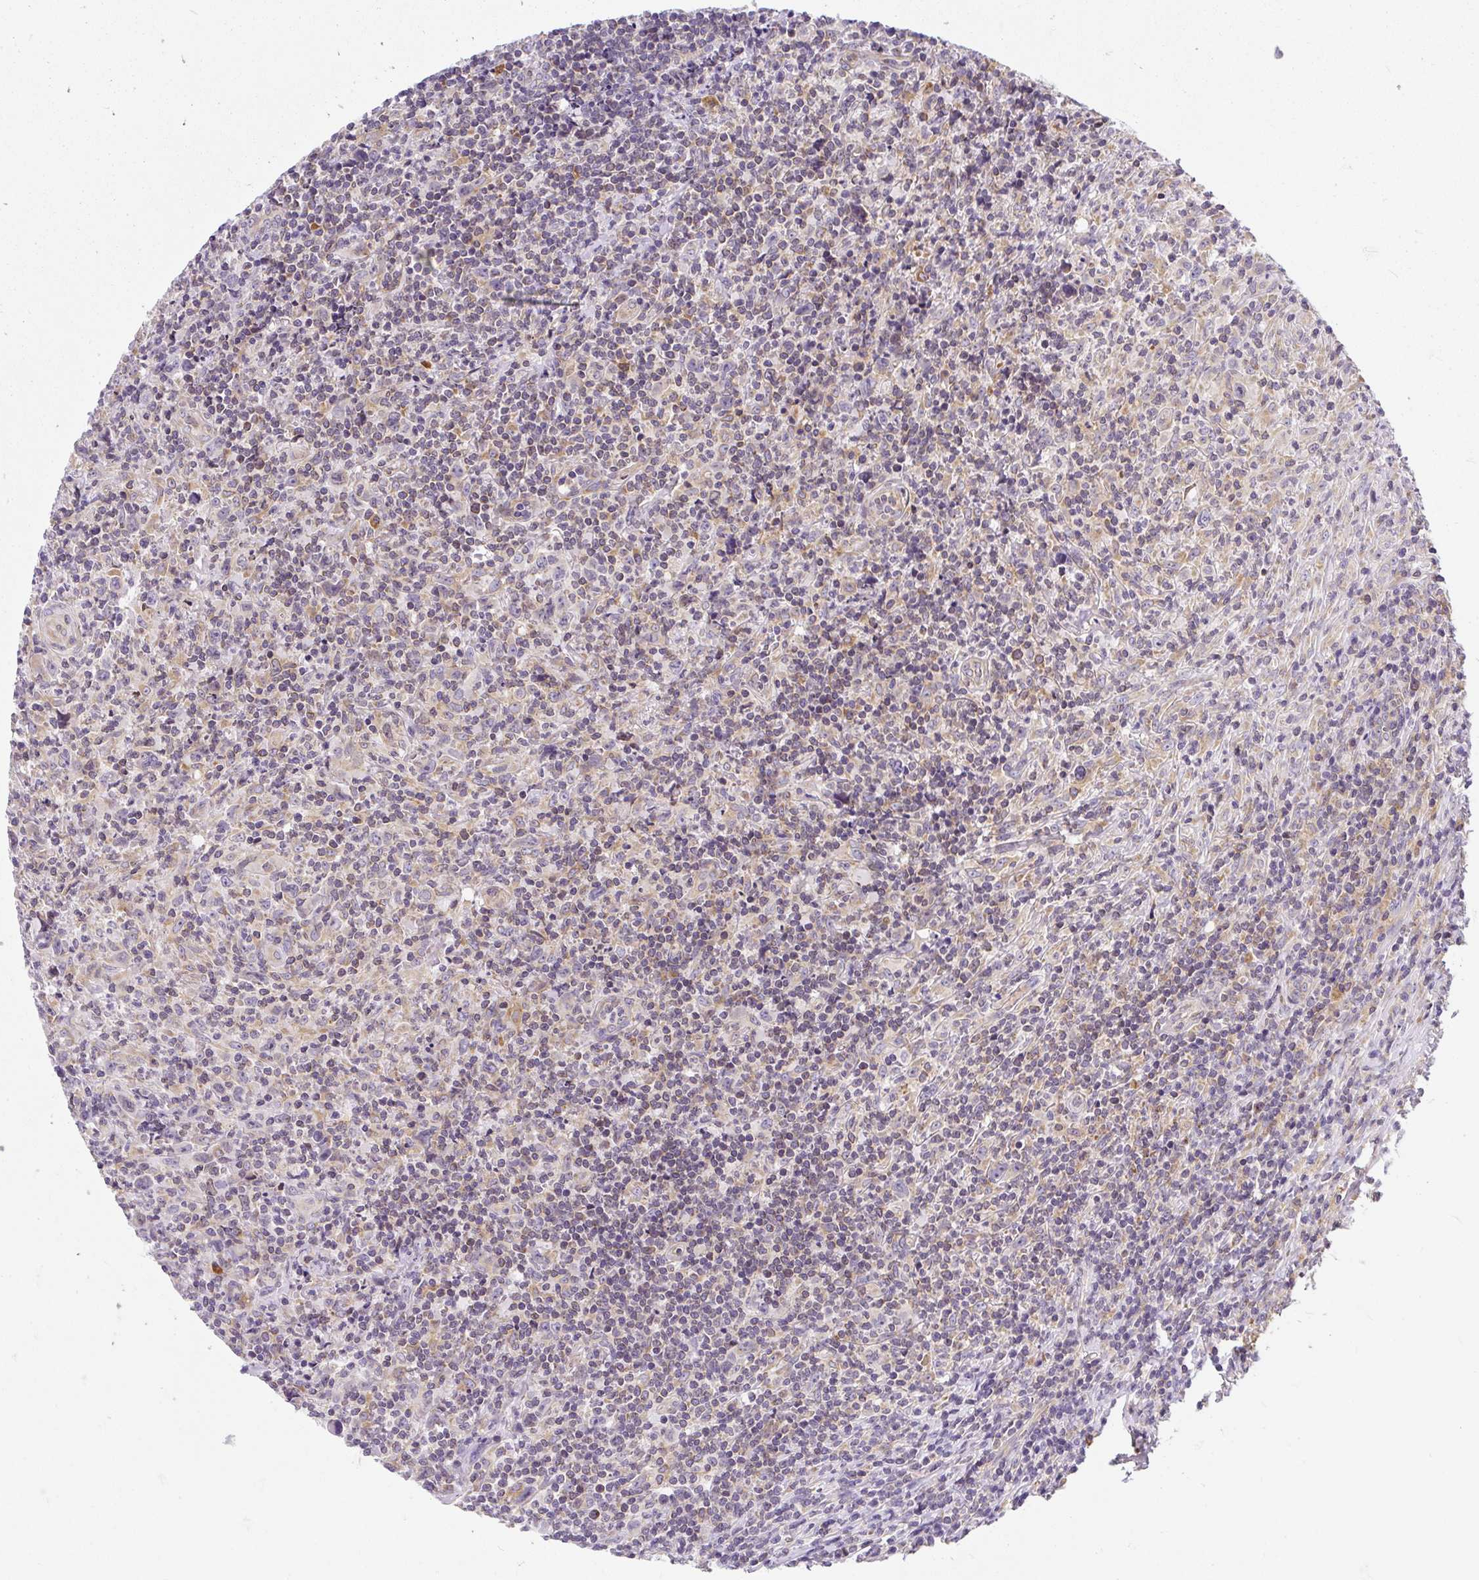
{"staining": {"intensity": "negative", "quantity": "none", "location": "none"}, "tissue": "lymphoma", "cell_type": "Tumor cells", "image_type": "cancer", "snomed": [{"axis": "morphology", "description": "Hodgkin's disease, NOS"}, {"axis": "topography", "description": "Lymph node"}], "caption": "Tumor cells are negative for protein expression in human lymphoma.", "gene": "CYP20A1", "patient": {"sex": "female", "age": 18}}